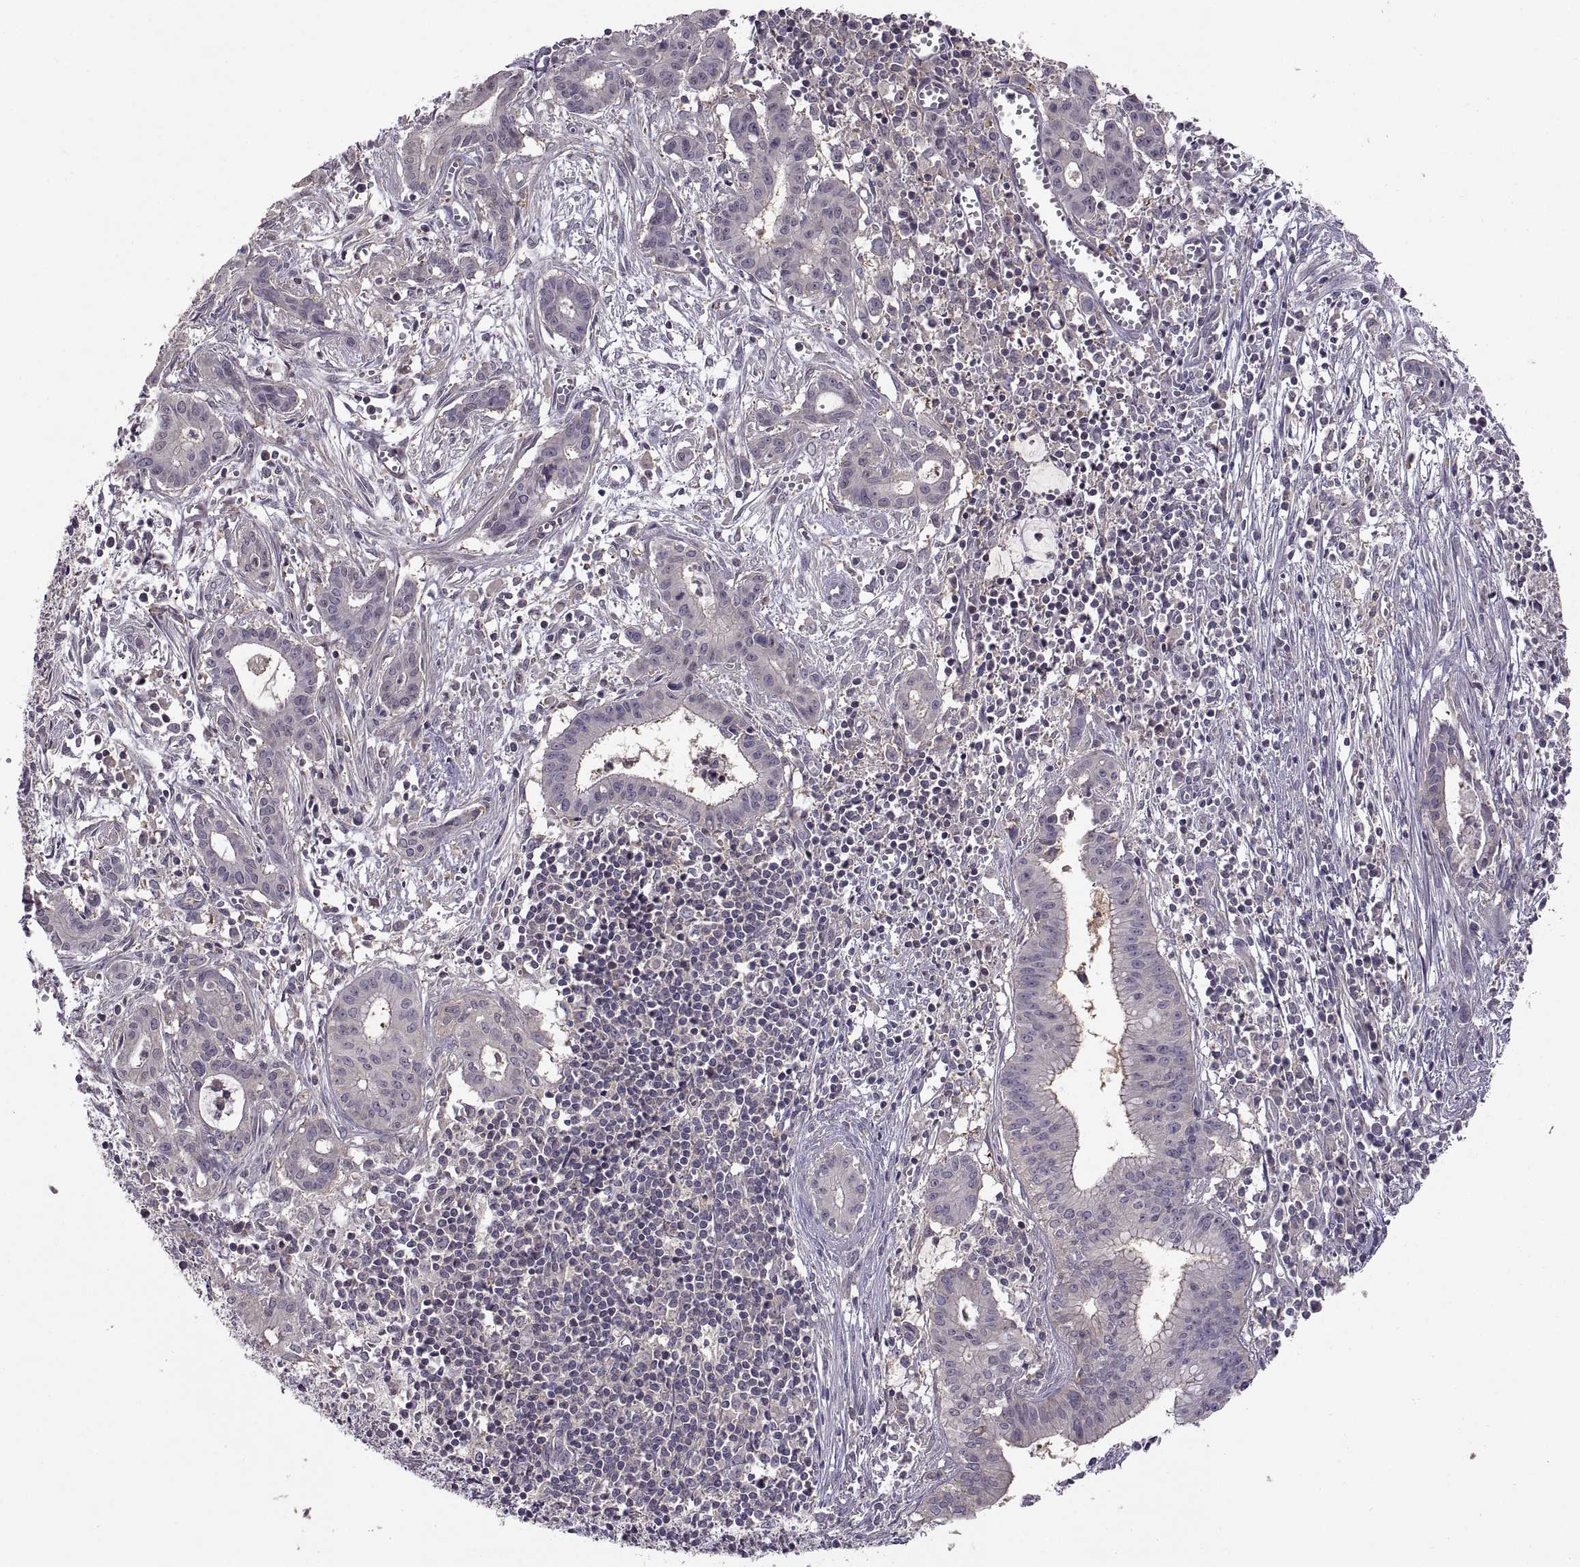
{"staining": {"intensity": "negative", "quantity": "none", "location": "none"}, "tissue": "pancreatic cancer", "cell_type": "Tumor cells", "image_type": "cancer", "snomed": [{"axis": "morphology", "description": "Adenocarcinoma, NOS"}, {"axis": "topography", "description": "Pancreas"}], "caption": "Pancreatic adenocarcinoma was stained to show a protein in brown. There is no significant positivity in tumor cells.", "gene": "NMNAT2", "patient": {"sex": "male", "age": 48}}